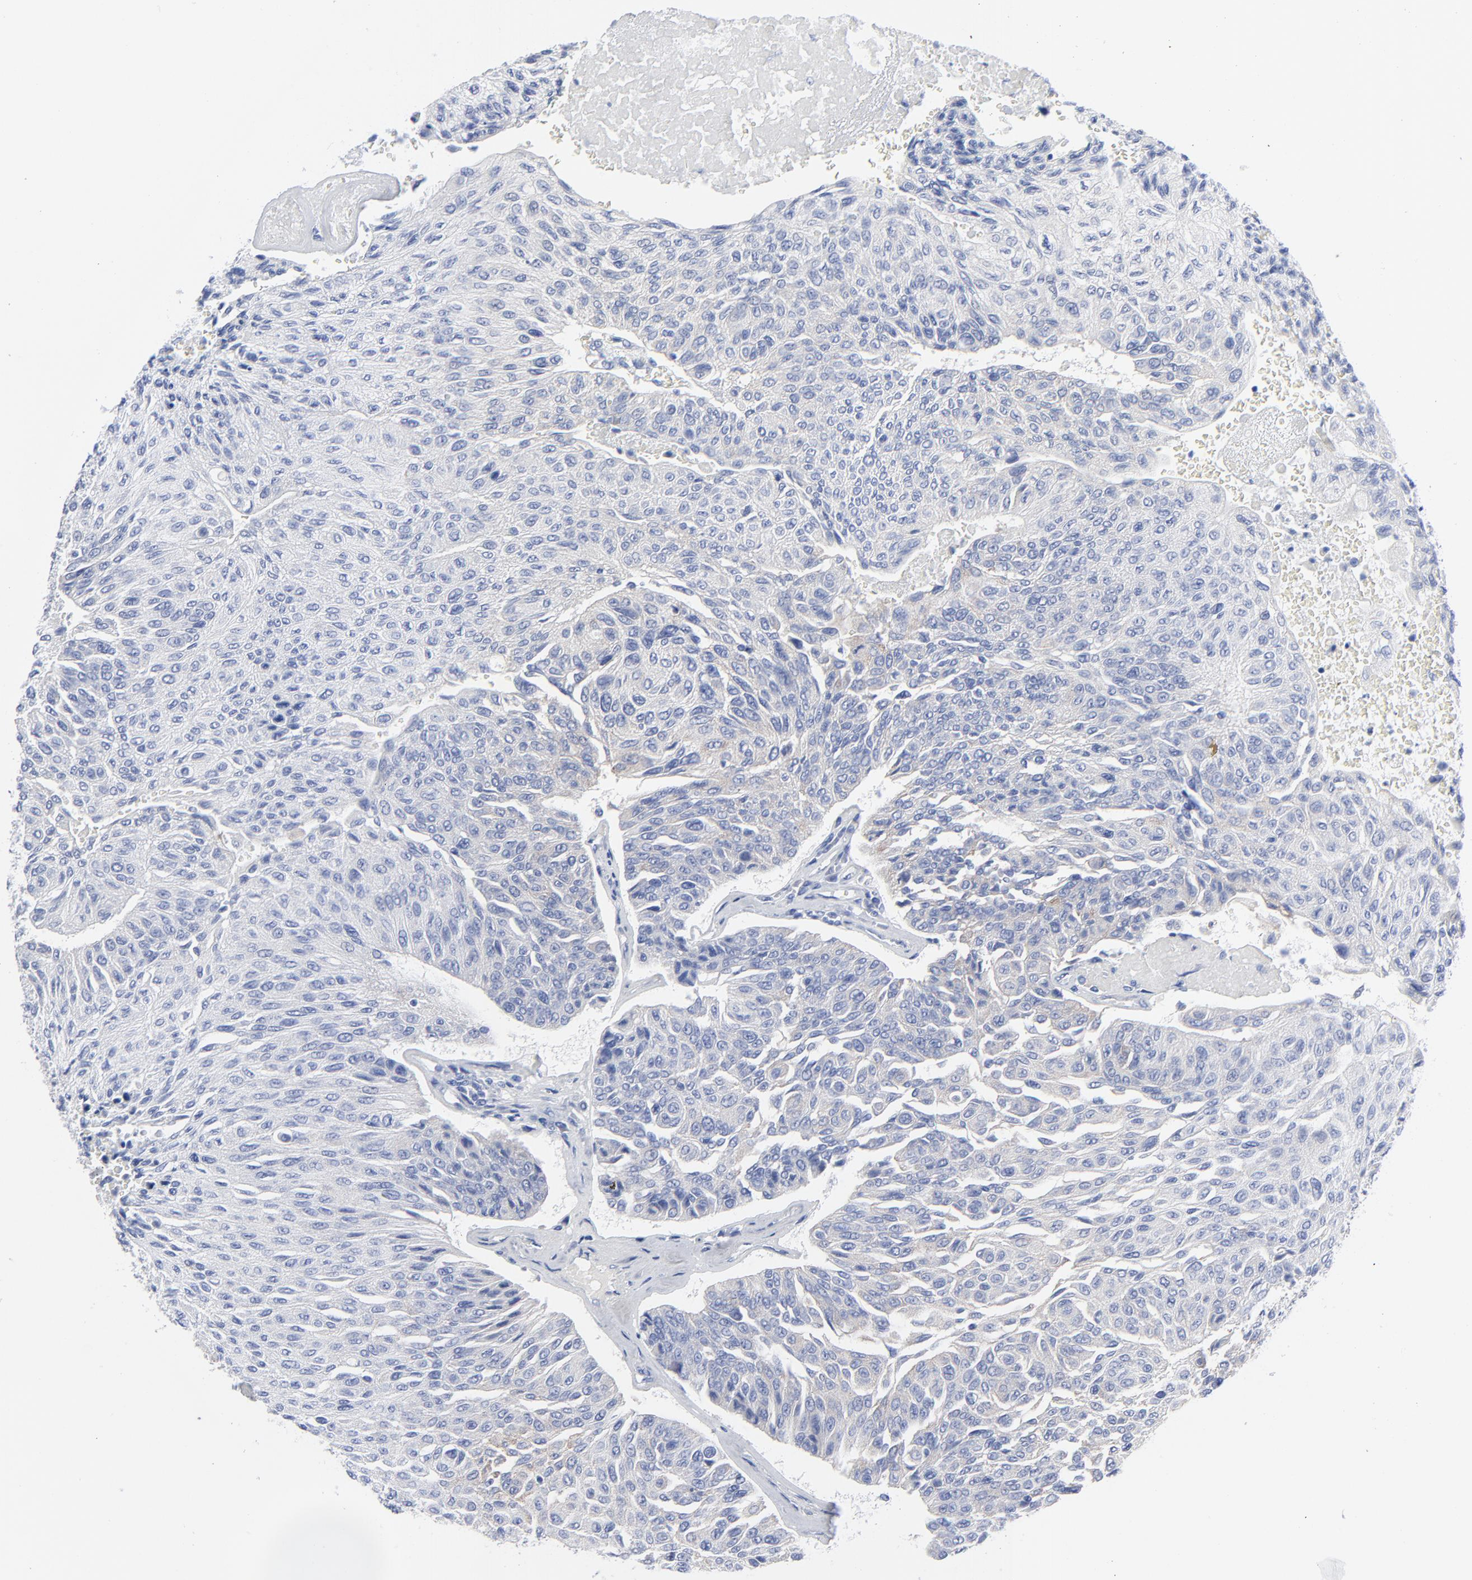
{"staining": {"intensity": "negative", "quantity": "none", "location": "none"}, "tissue": "urothelial cancer", "cell_type": "Tumor cells", "image_type": "cancer", "snomed": [{"axis": "morphology", "description": "Urothelial carcinoma, High grade"}, {"axis": "topography", "description": "Urinary bladder"}], "caption": "The micrograph displays no staining of tumor cells in urothelial cancer. (DAB (3,3'-diaminobenzidine) immunohistochemistry (IHC) with hematoxylin counter stain).", "gene": "STAT2", "patient": {"sex": "male", "age": 66}}